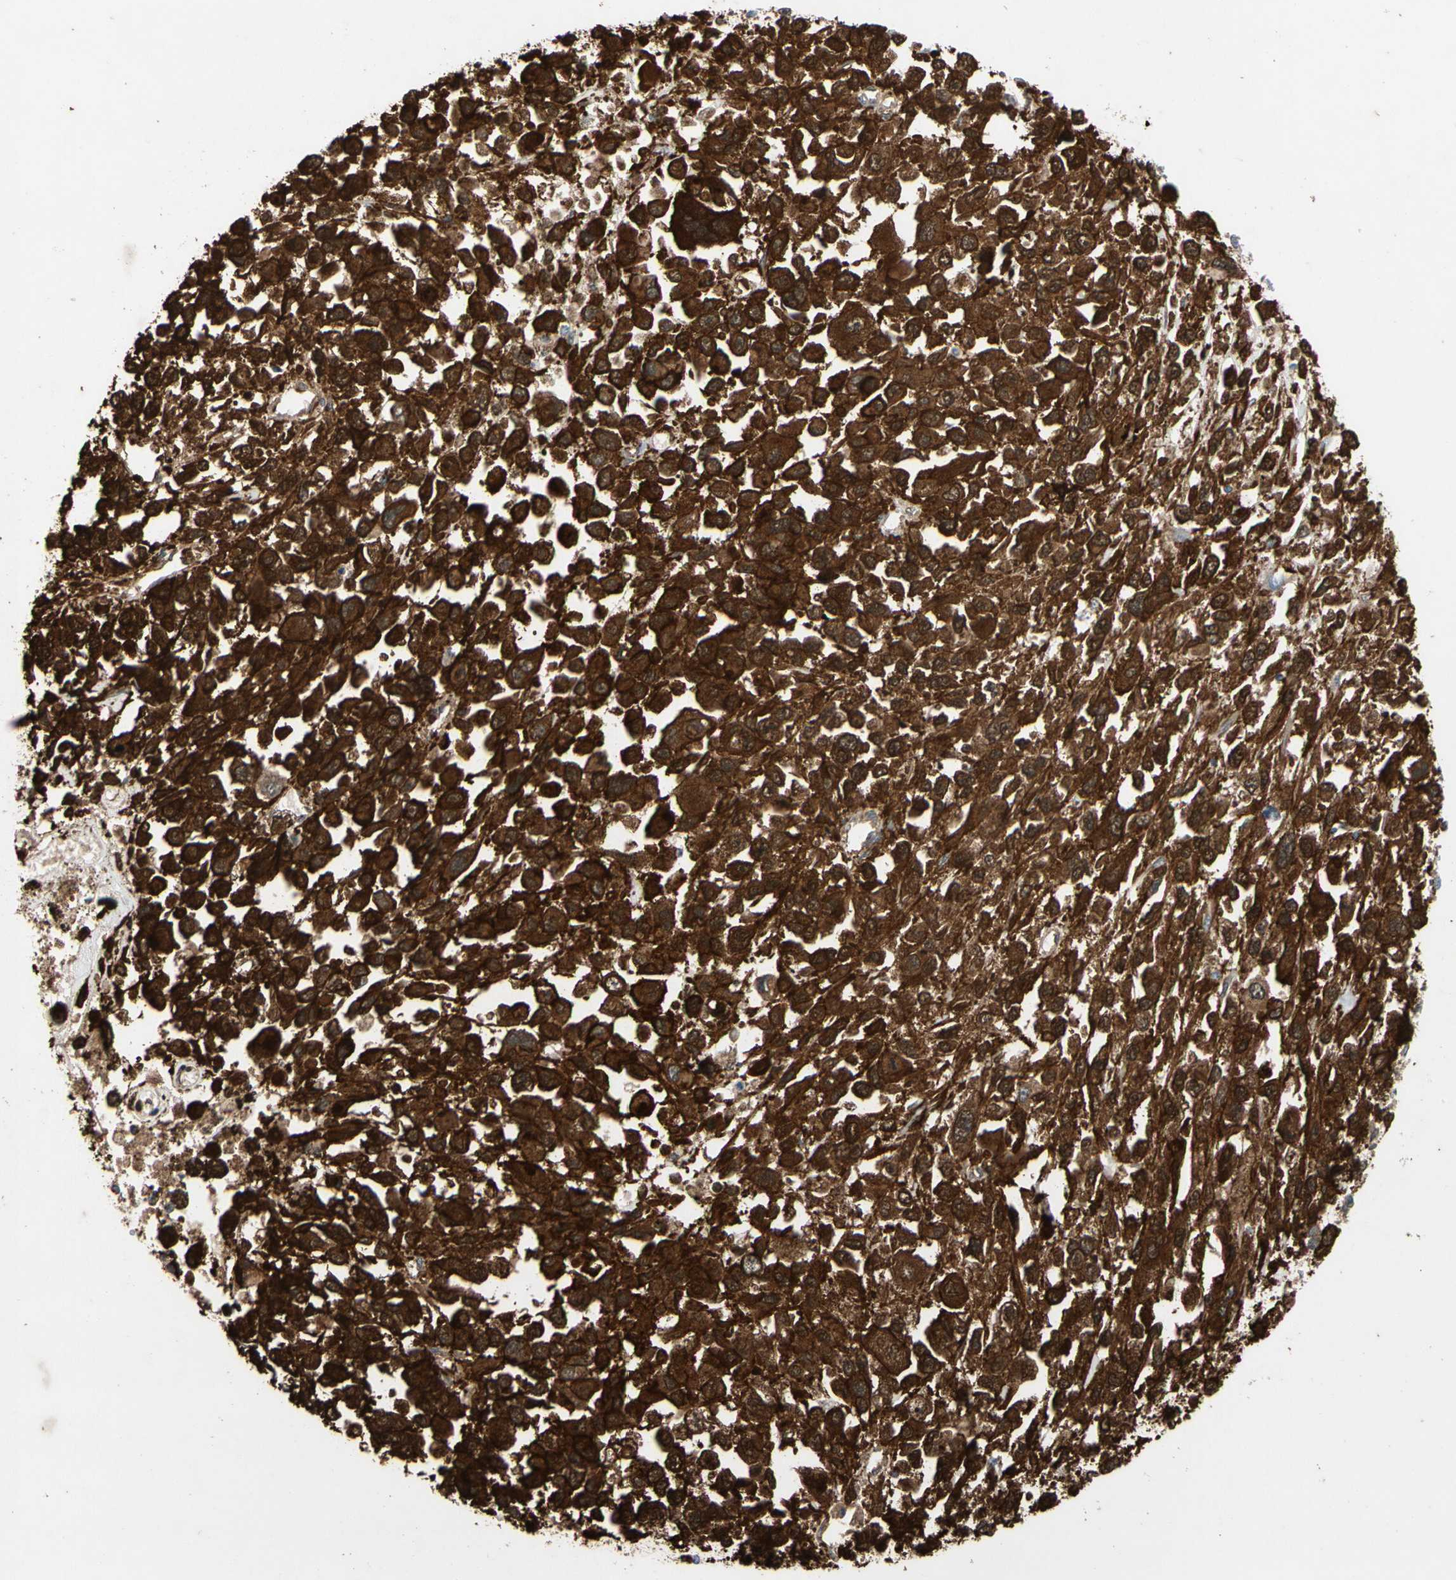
{"staining": {"intensity": "strong", "quantity": ">75%", "location": "cytoplasmic/membranous,nuclear"}, "tissue": "melanoma", "cell_type": "Tumor cells", "image_type": "cancer", "snomed": [{"axis": "morphology", "description": "Malignant melanoma, Metastatic site"}, {"axis": "topography", "description": "Lymph node"}], "caption": "A high-resolution micrograph shows IHC staining of malignant melanoma (metastatic site), which exhibits strong cytoplasmic/membranous and nuclear positivity in about >75% of tumor cells.", "gene": "CTTNBP2", "patient": {"sex": "male", "age": 59}}